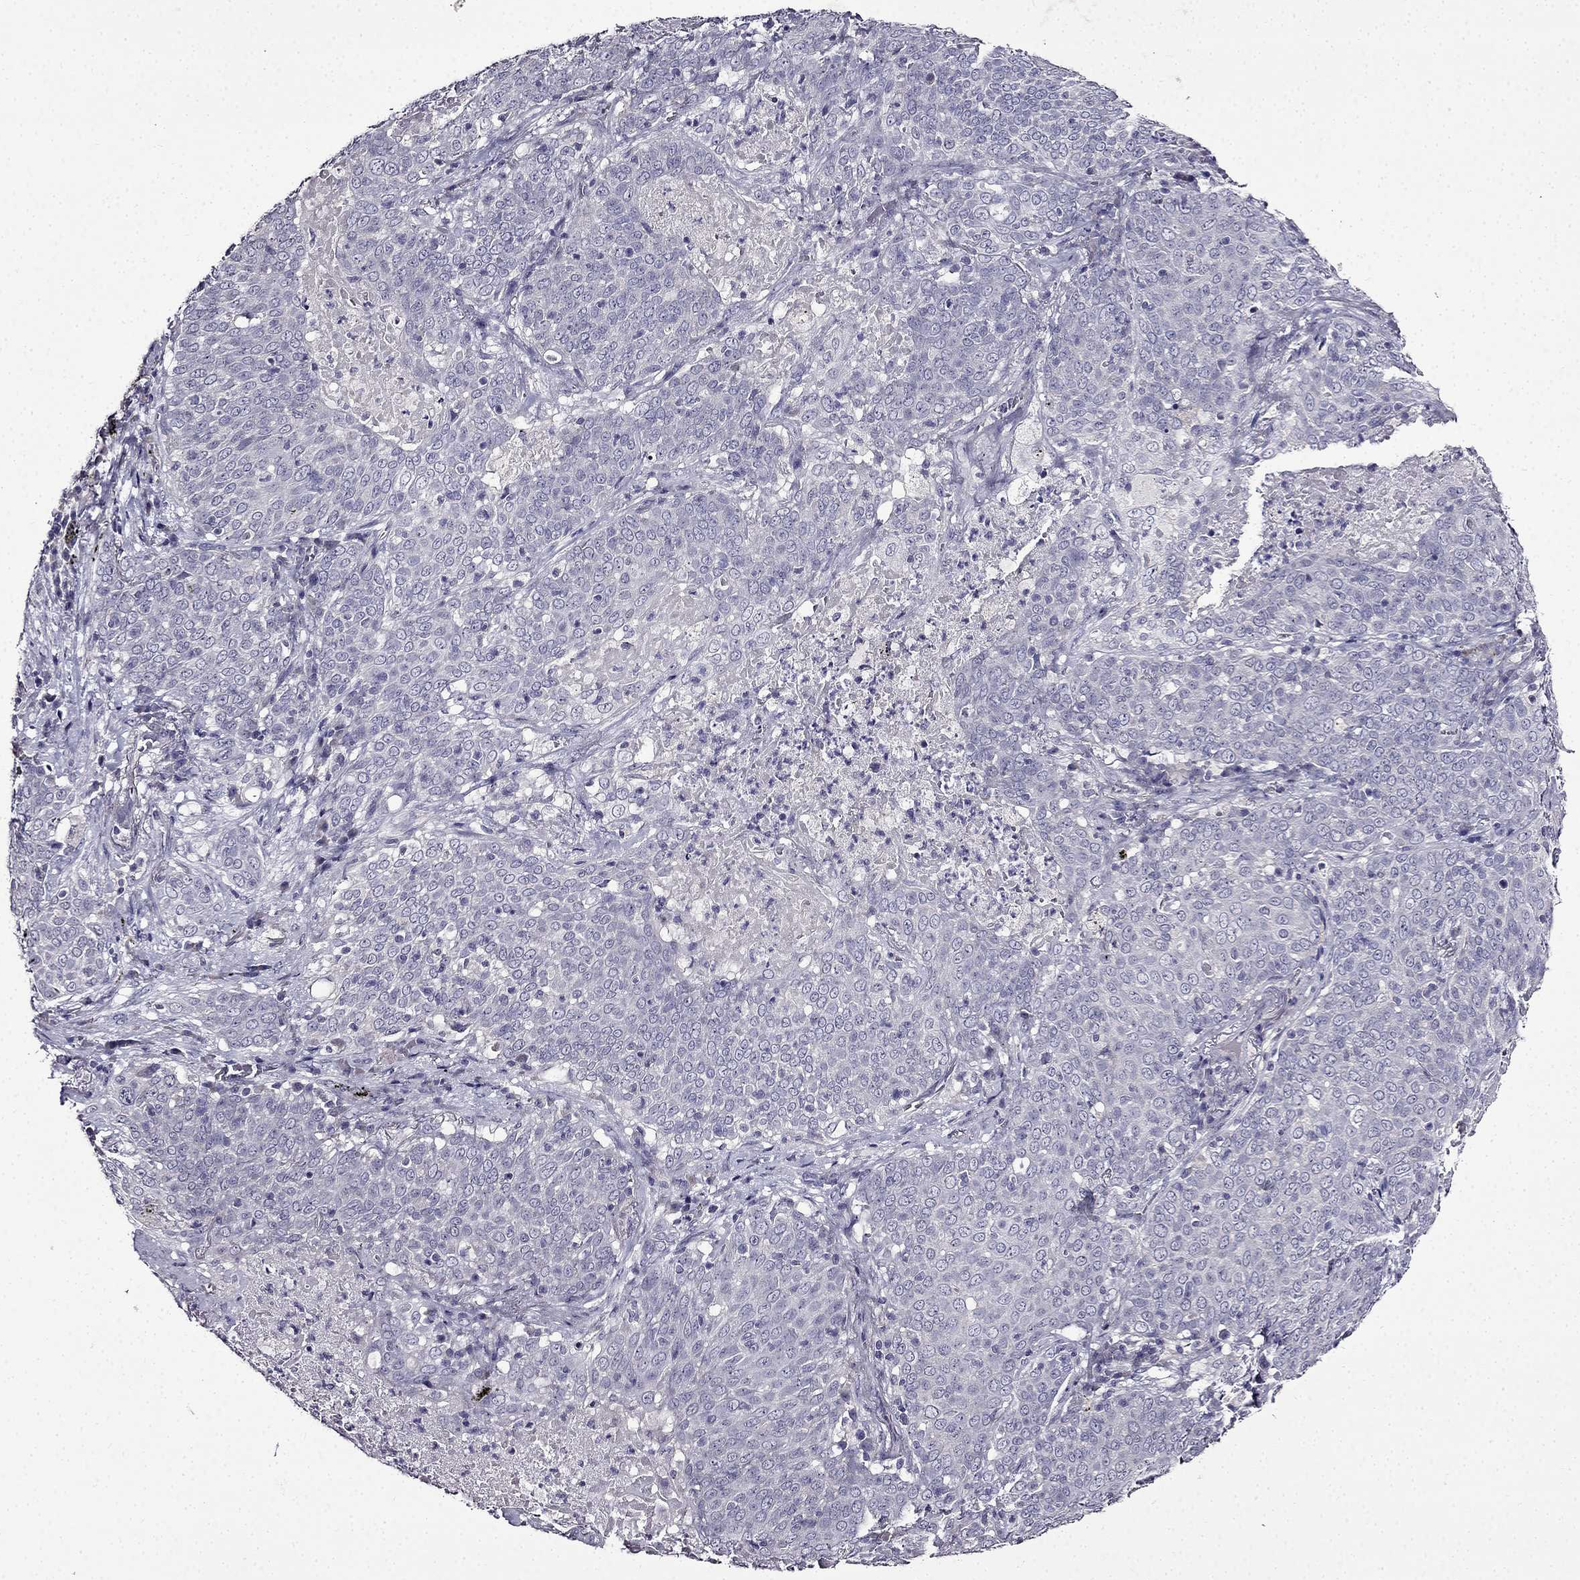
{"staining": {"intensity": "negative", "quantity": "none", "location": "none"}, "tissue": "lung cancer", "cell_type": "Tumor cells", "image_type": "cancer", "snomed": [{"axis": "morphology", "description": "Squamous cell carcinoma, NOS"}, {"axis": "topography", "description": "Lung"}], "caption": "The micrograph exhibits no staining of tumor cells in lung cancer (squamous cell carcinoma).", "gene": "TMEM266", "patient": {"sex": "male", "age": 82}}